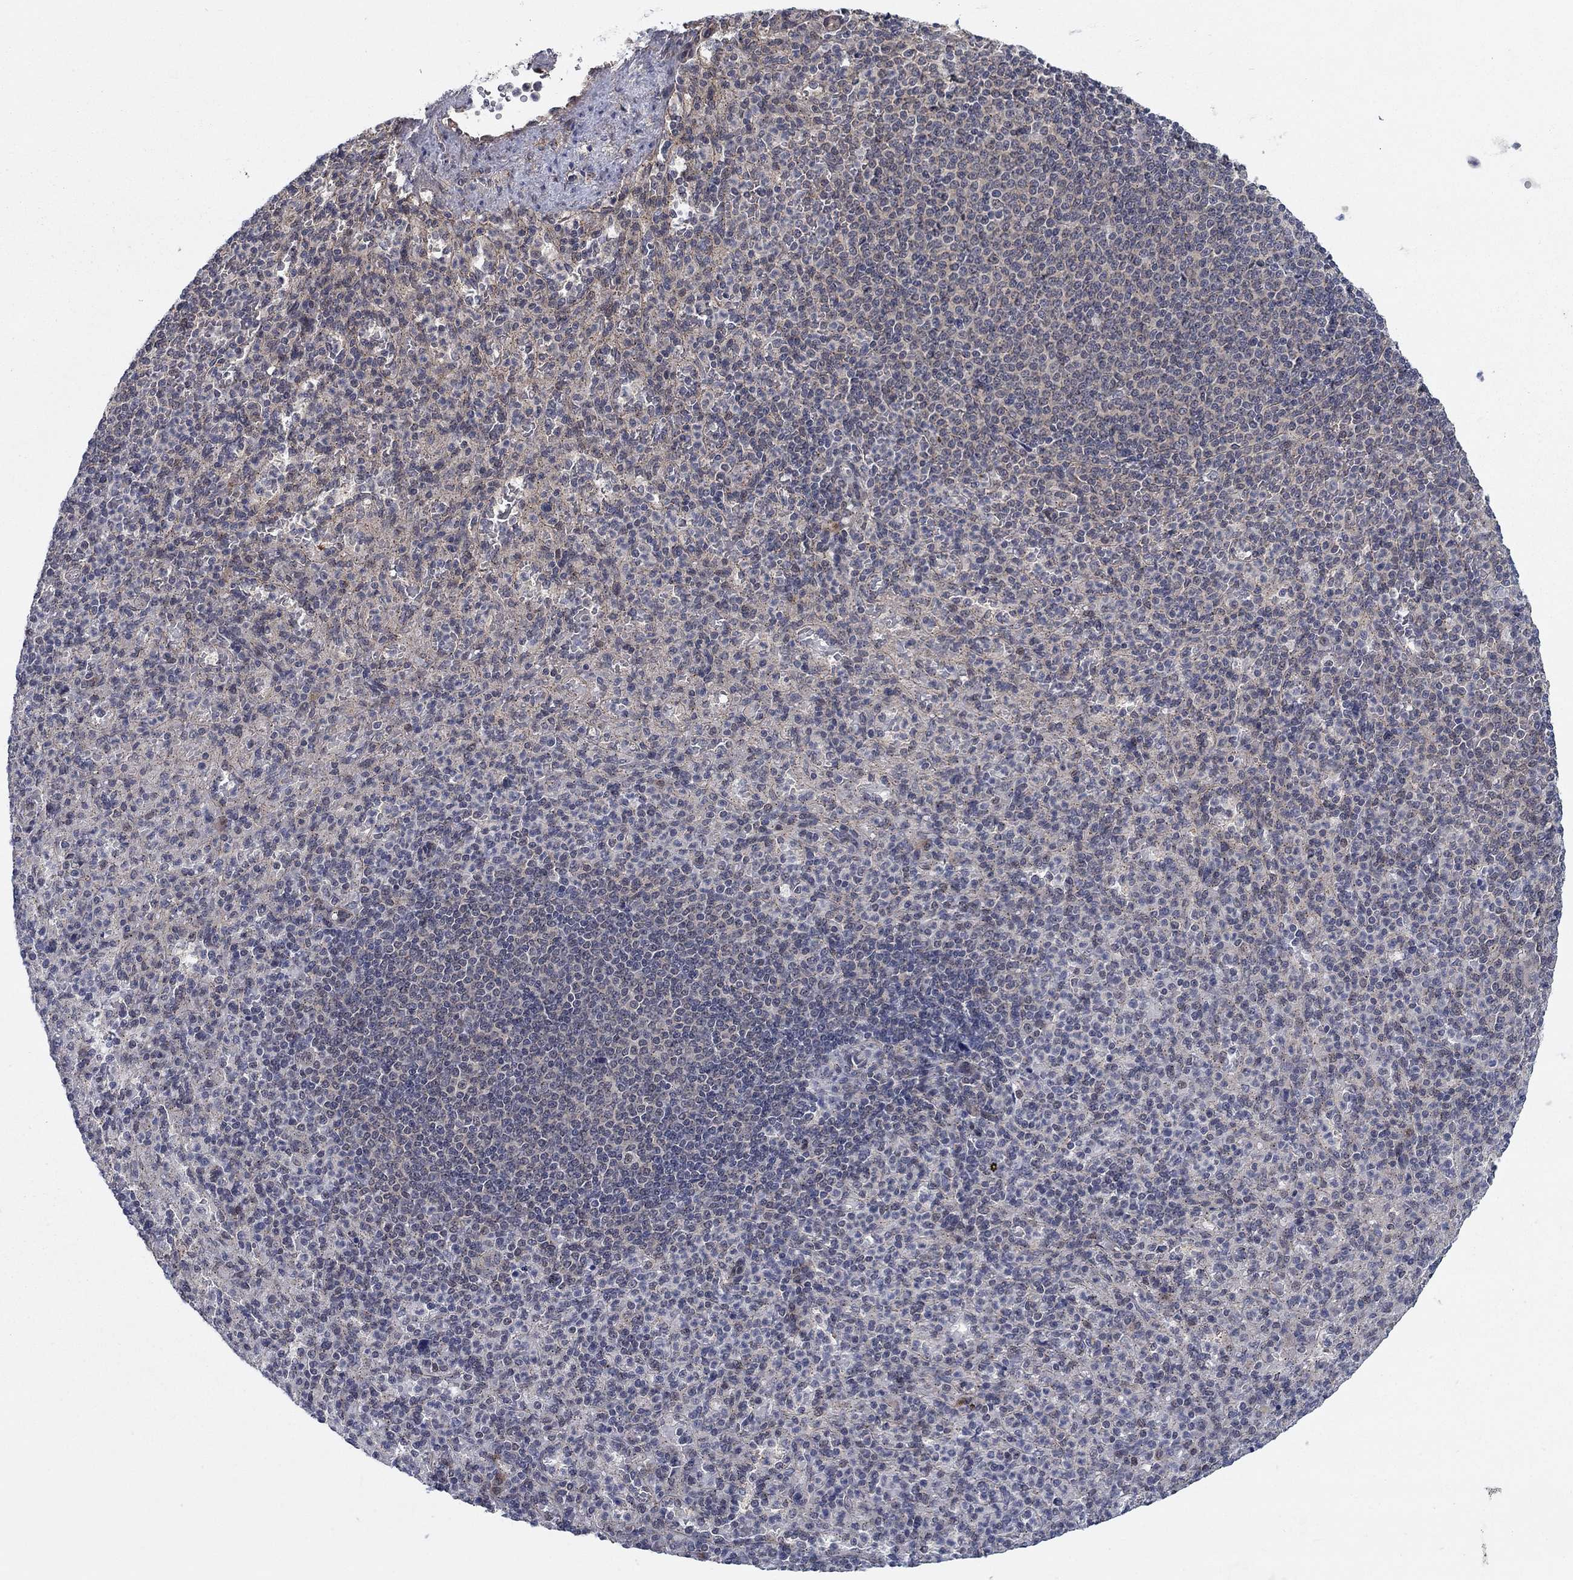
{"staining": {"intensity": "negative", "quantity": "none", "location": "none"}, "tissue": "spleen", "cell_type": "Cells in red pulp", "image_type": "normal", "snomed": [{"axis": "morphology", "description": "Normal tissue, NOS"}, {"axis": "topography", "description": "Spleen"}], "caption": "The photomicrograph shows no significant staining in cells in red pulp of spleen.", "gene": "SH3RF1", "patient": {"sex": "female", "age": 74}}